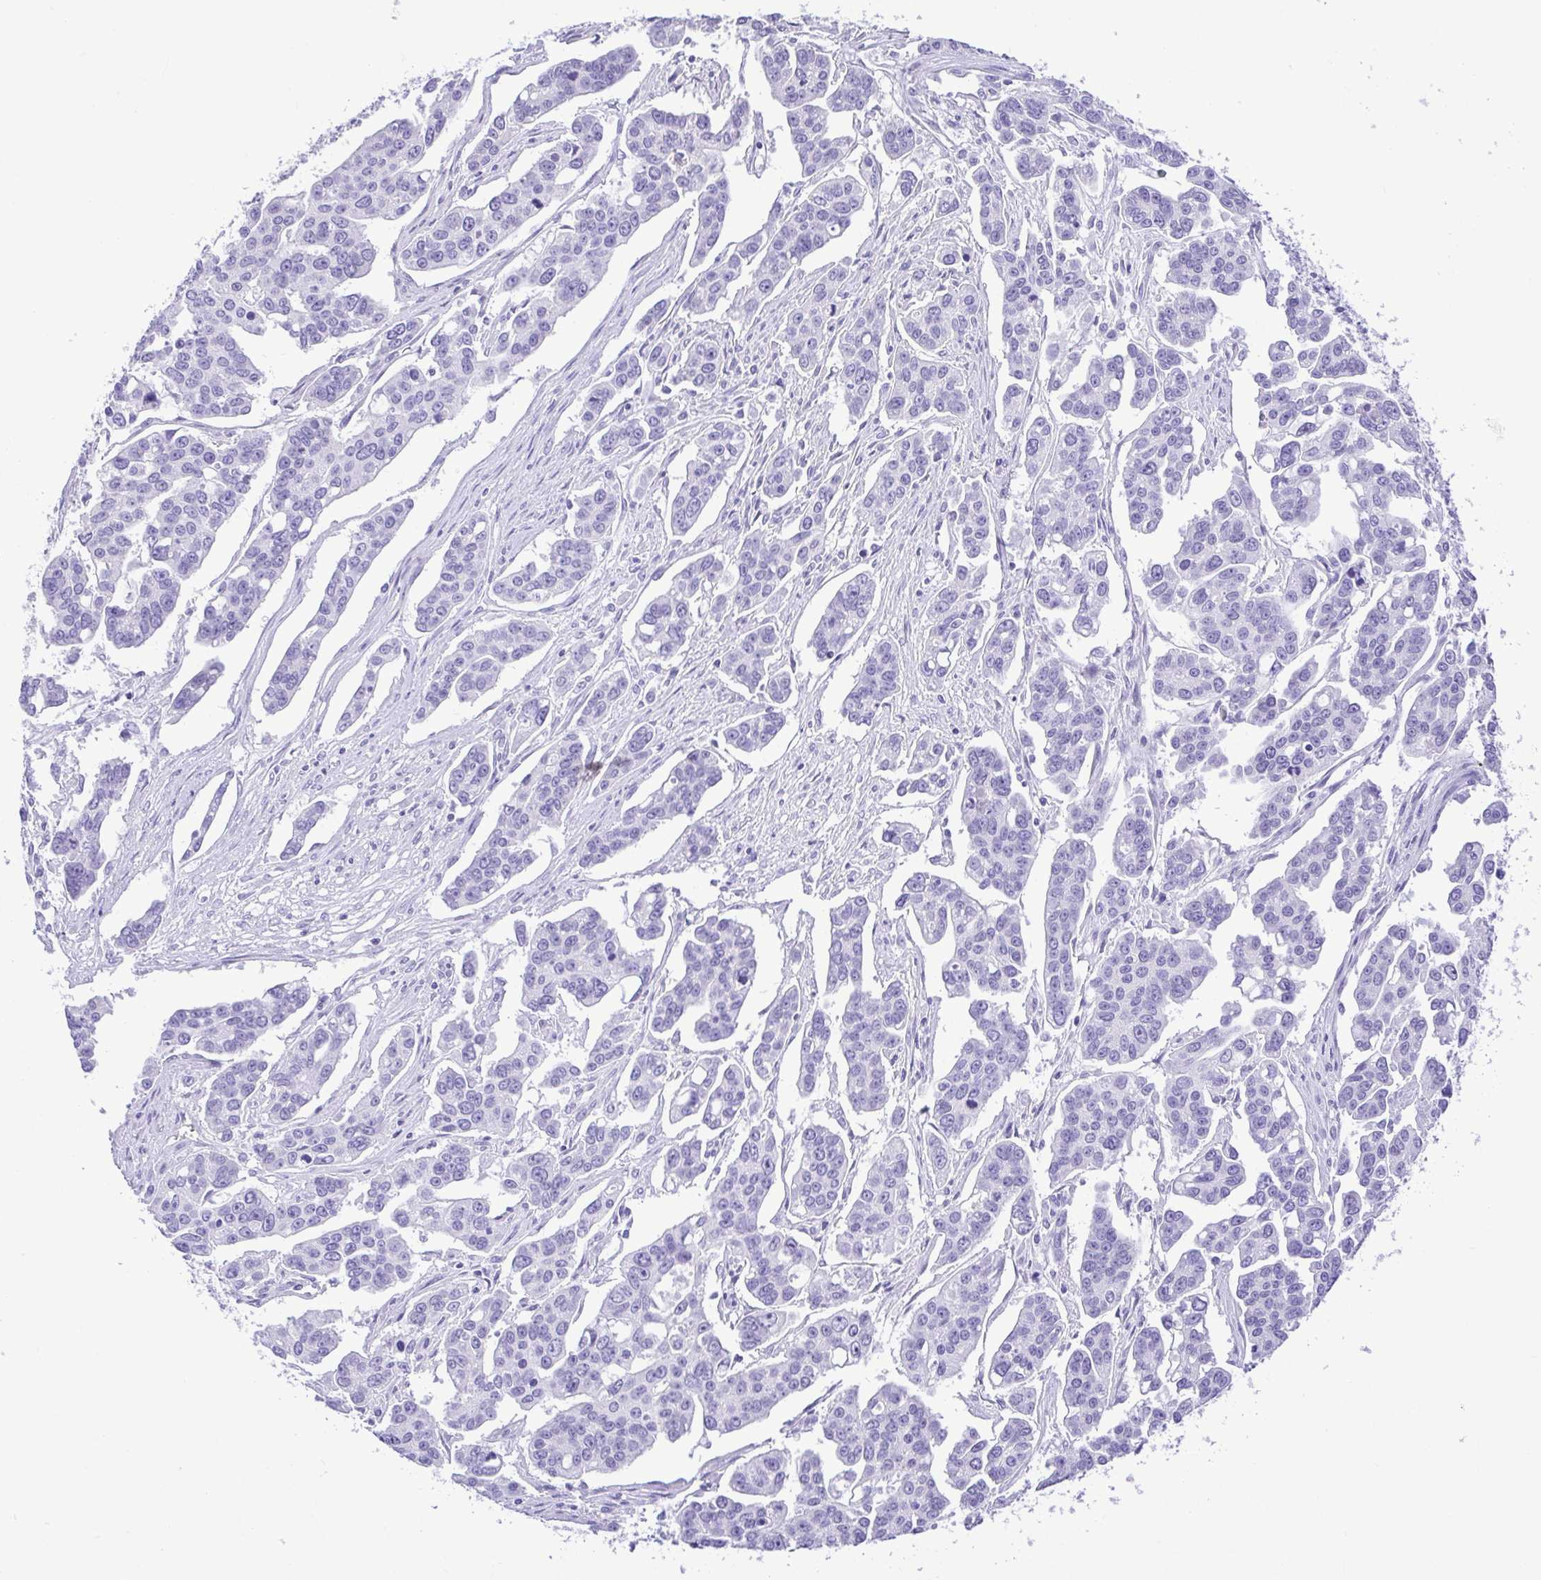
{"staining": {"intensity": "negative", "quantity": "none", "location": "none"}, "tissue": "ovarian cancer", "cell_type": "Tumor cells", "image_type": "cancer", "snomed": [{"axis": "morphology", "description": "Carcinoma, endometroid"}, {"axis": "topography", "description": "Ovary"}], "caption": "IHC histopathology image of human ovarian endometroid carcinoma stained for a protein (brown), which displays no positivity in tumor cells. (Stains: DAB IHC with hematoxylin counter stain, Microscopy: brightfield microscopy at high magnification).", "gene": "CDSN", "patient": {"sex": "female", "age": 78}}